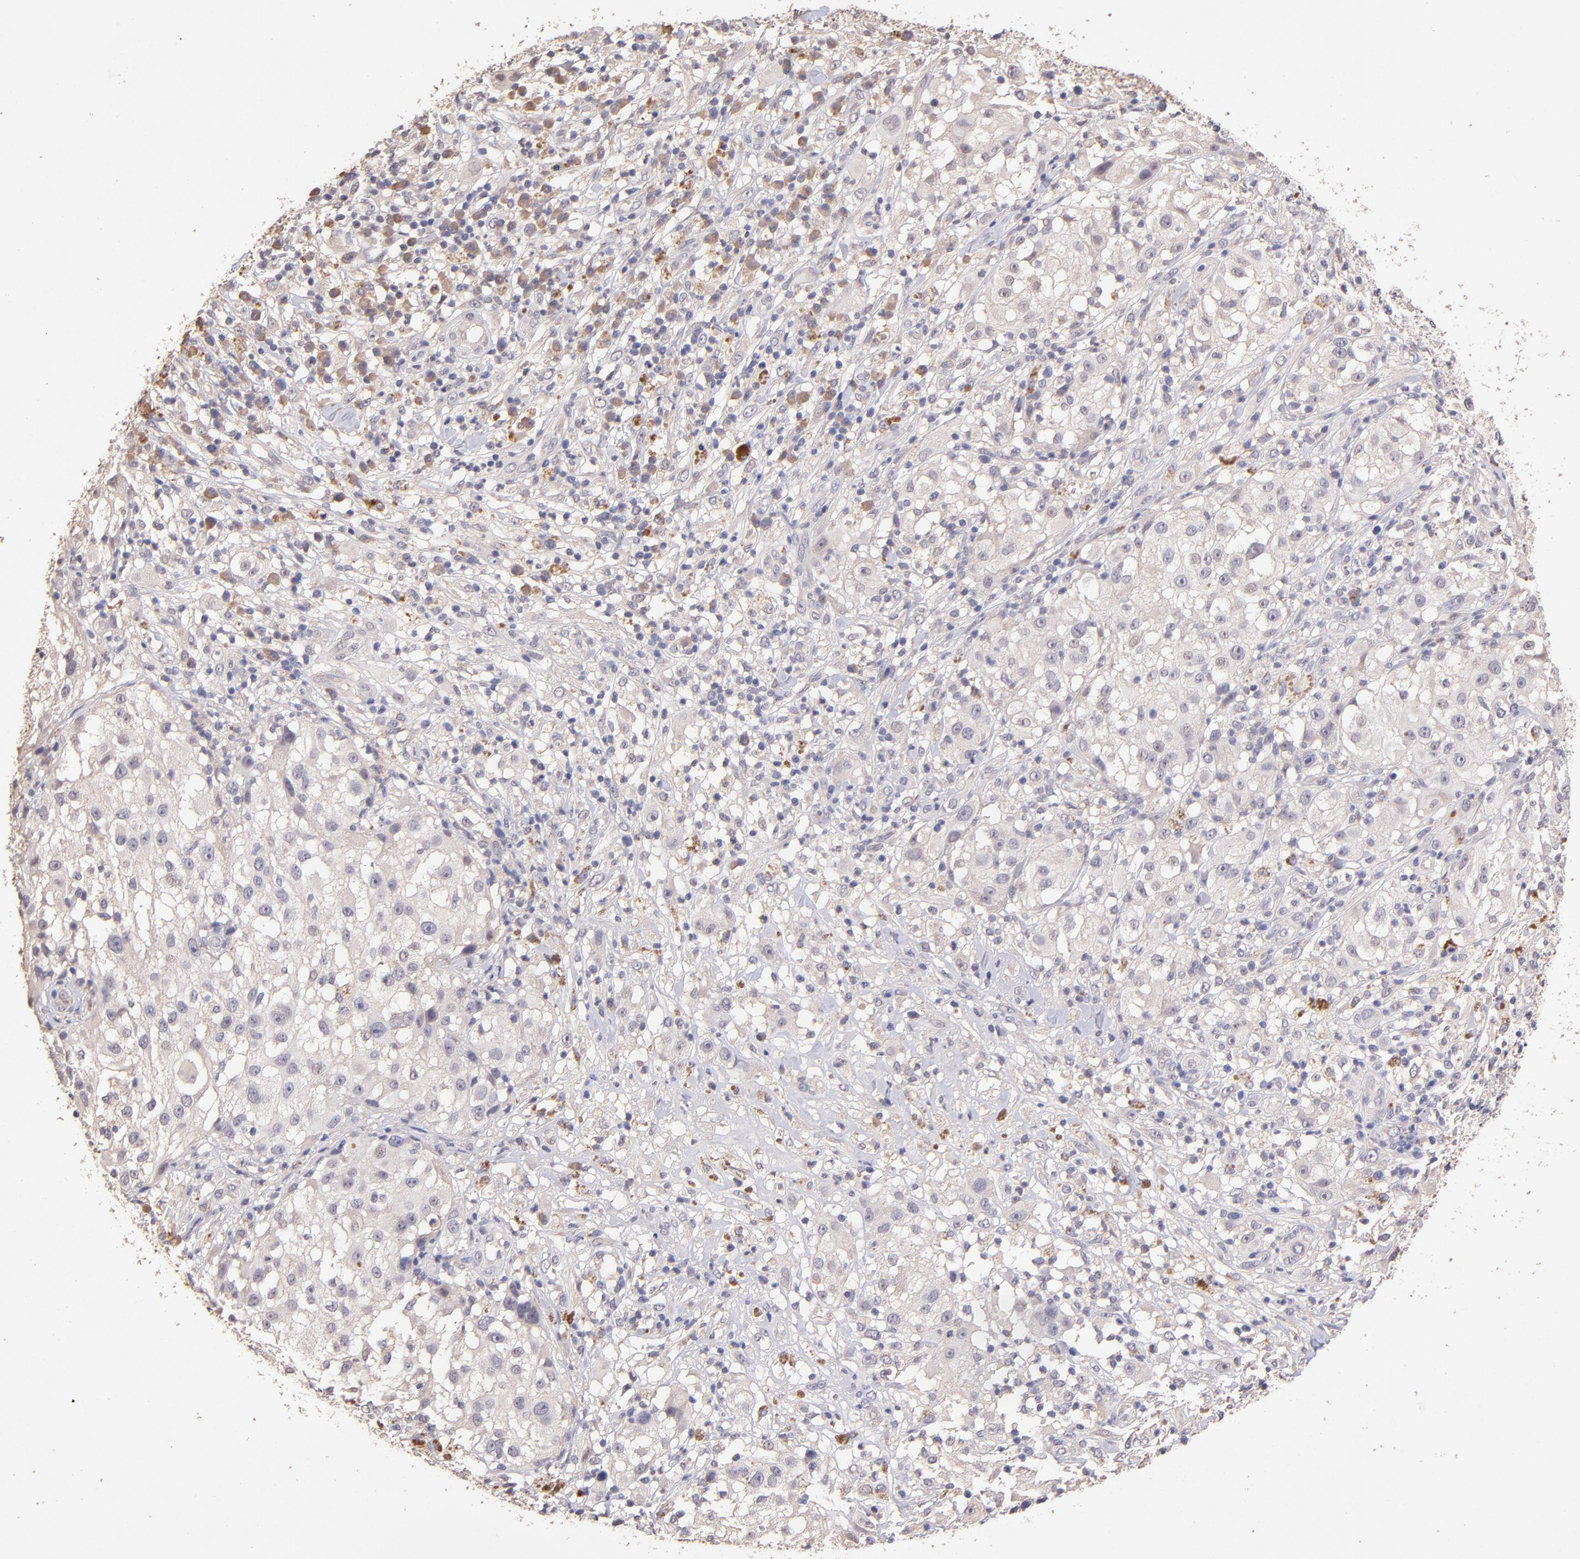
{"staining": {"intensity": "negative", "quantity": "none", "location": "none"}, "tissue": "melanoma", "cell_type": "Tumor cells", "image_type": "cancer", "snomed": [{"axis": "morphology", "description": "Necrosis, NOS"}, {"axis": "morphology", "description": "Malignant melanoma, NOS"}, {"axis": "topography", "description": "Skin"}], "caption": "Histopathology image shows no significant protein expression in tumor cells of melanoma.", "gene": "RNASEL", "patient": {"sex": "female", "age": 87}}